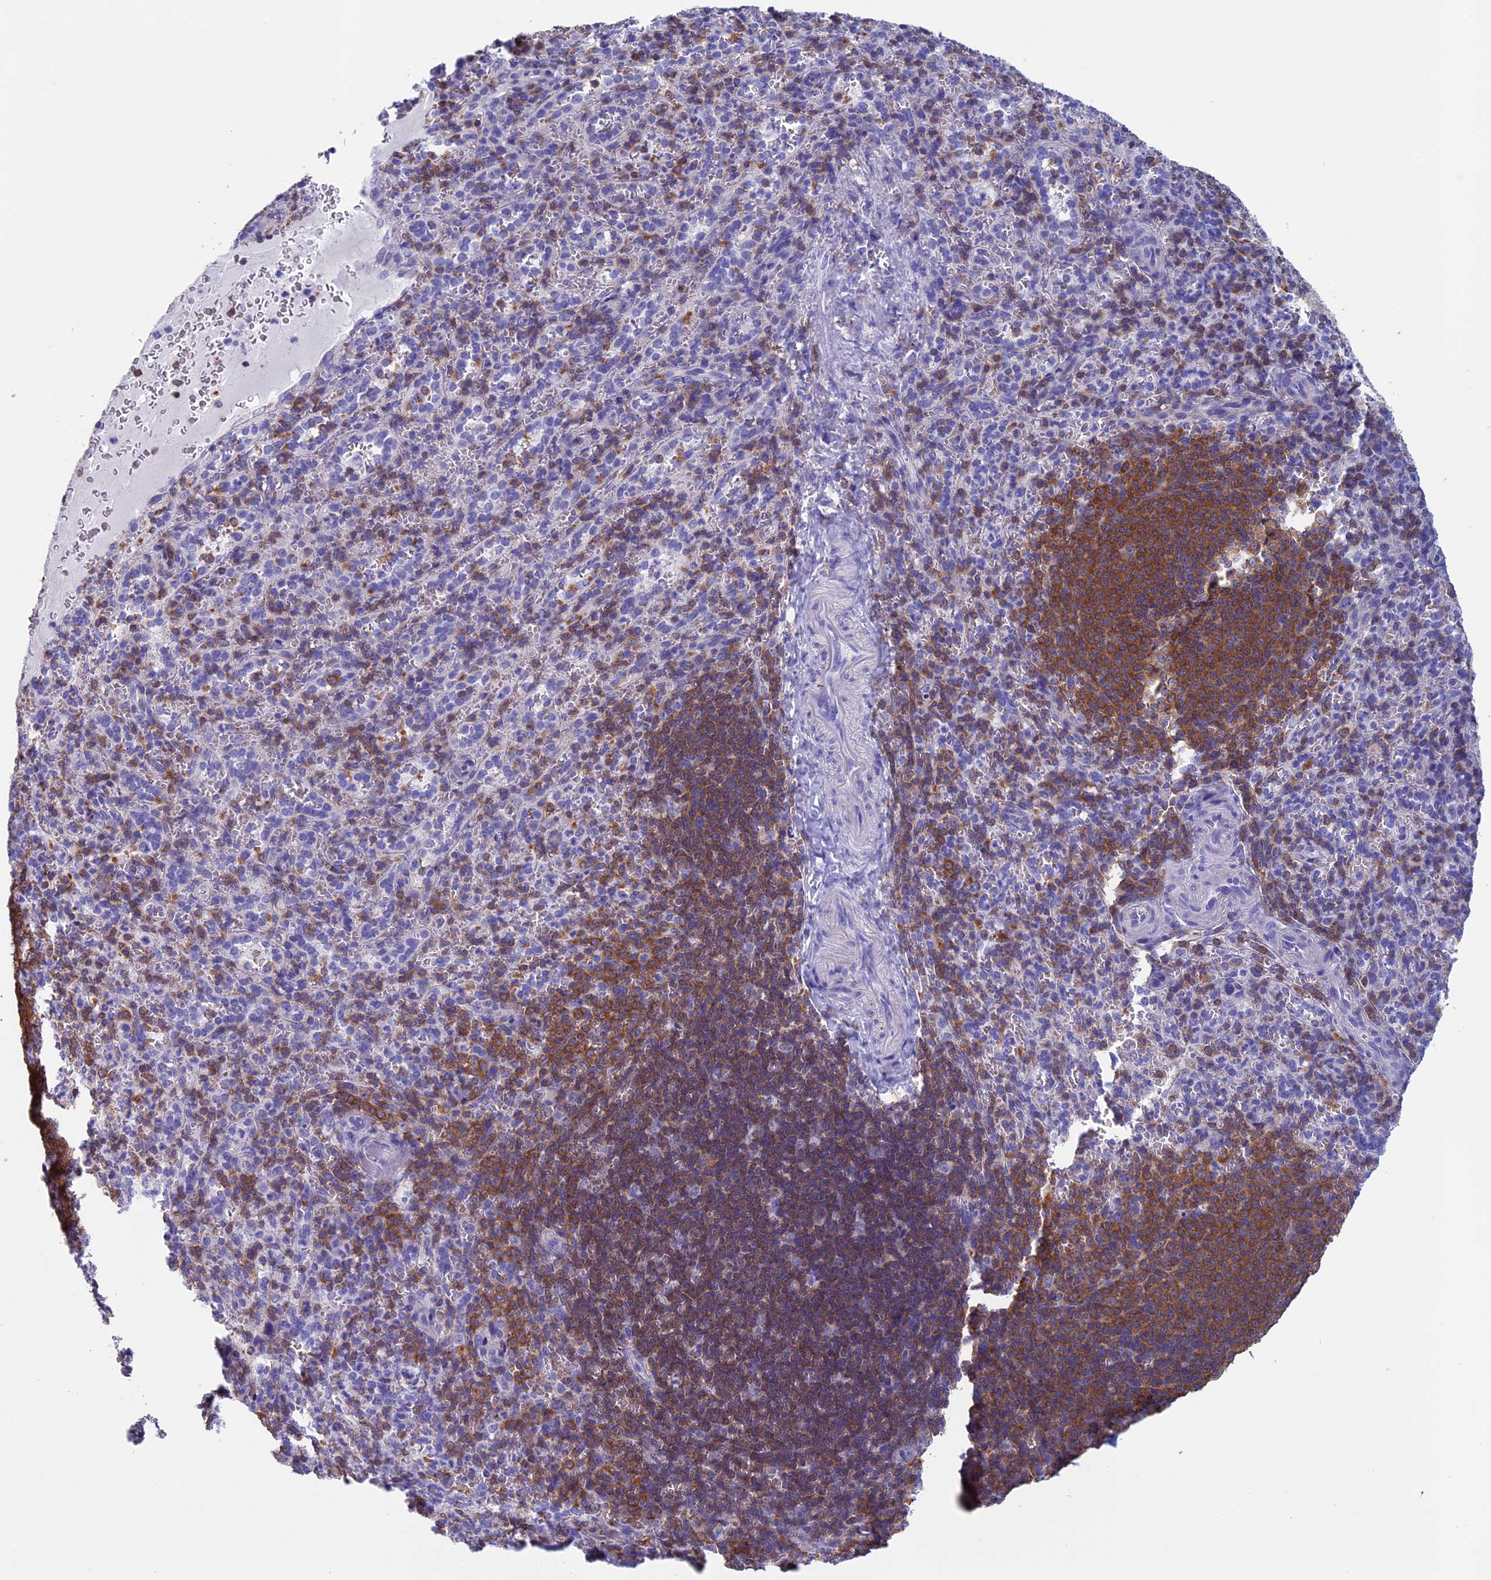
{"staining": {"intensity": "moderate", "quantity": "<25%", "location": "cytoplasmic/membranous"}, "tissue": "spleen", "cell_type": "Cells in red pulp", "image_type": "normal", "snomed": [{"axis": "morphology", "description": "Normal tissue, NOS"}, {"axis": "topography", "description": "Spleen"}], "caption": "This micrograph displays immunohistochemistry staining of unremarkable spleen, with low moderate cytoplasmic/membranous positivity in about <25% of cells in red pulp.", "gene": "SEPTIN1", "patient": {"sex": "female", "age": 21}}